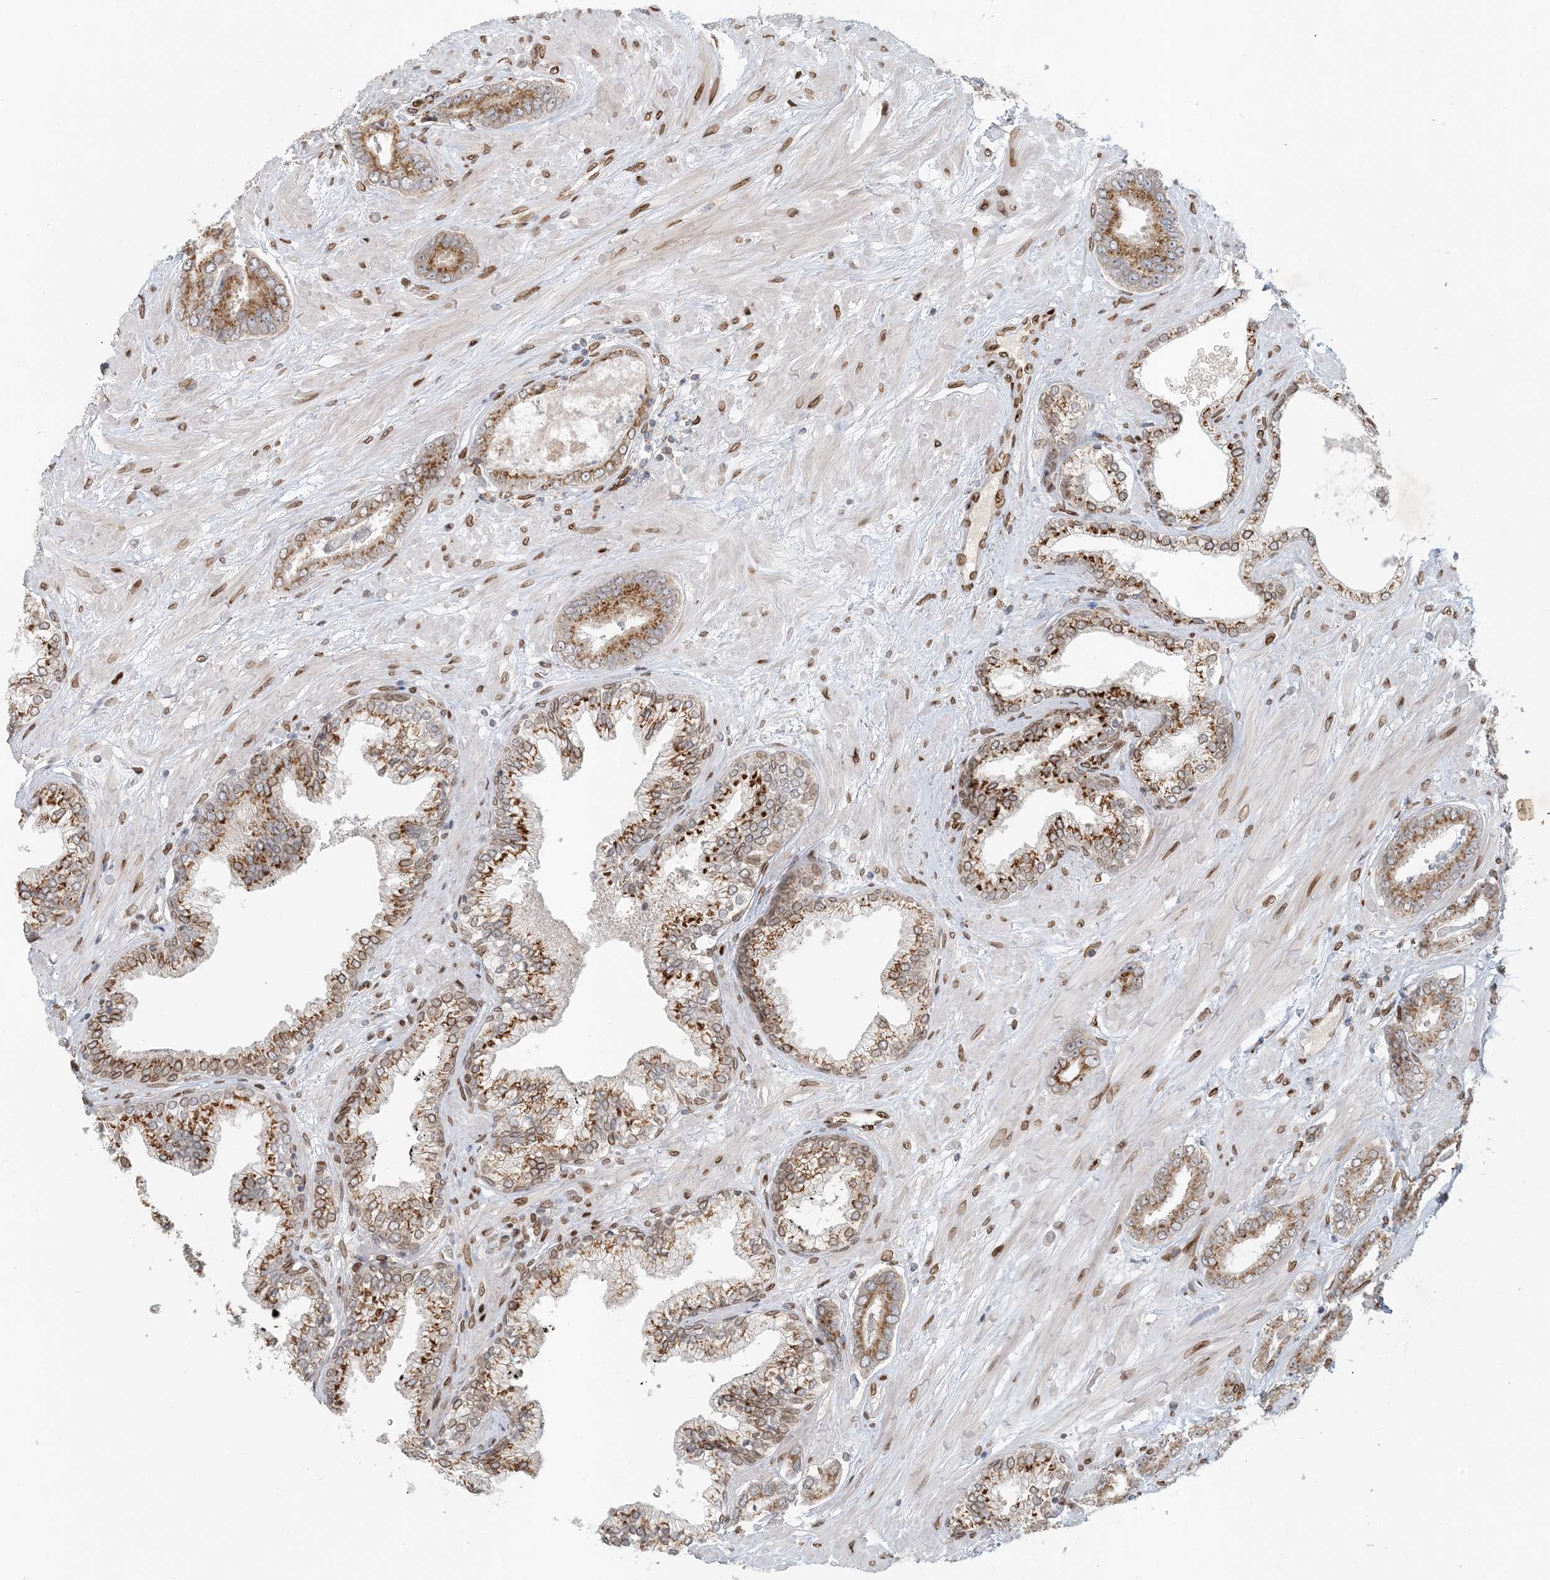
{"staining": {"intensity": "moderate", "quantity": ">75%", "location": "cytoplasmic/membranous"}, "tissue": "prostate cancer", "cell_type": "Tumor cells", "image_type": "cancer", "snomed": [{"axis": "morphology", "description": "Adenocarcinoma, Low grade"}, {"axis": "topography", "description": "Prostate"}], "caption": "Immunohistochemistry (IHC) (DAB) staining of prostate cancer (adenocarcinoma (low-grade)) shows moderate cytoplasmic/membranous protein positivity in approximately >75% of tumor cells.", "gene": "SLC35A2", "patient": {"sex": "male", "age": 71}}